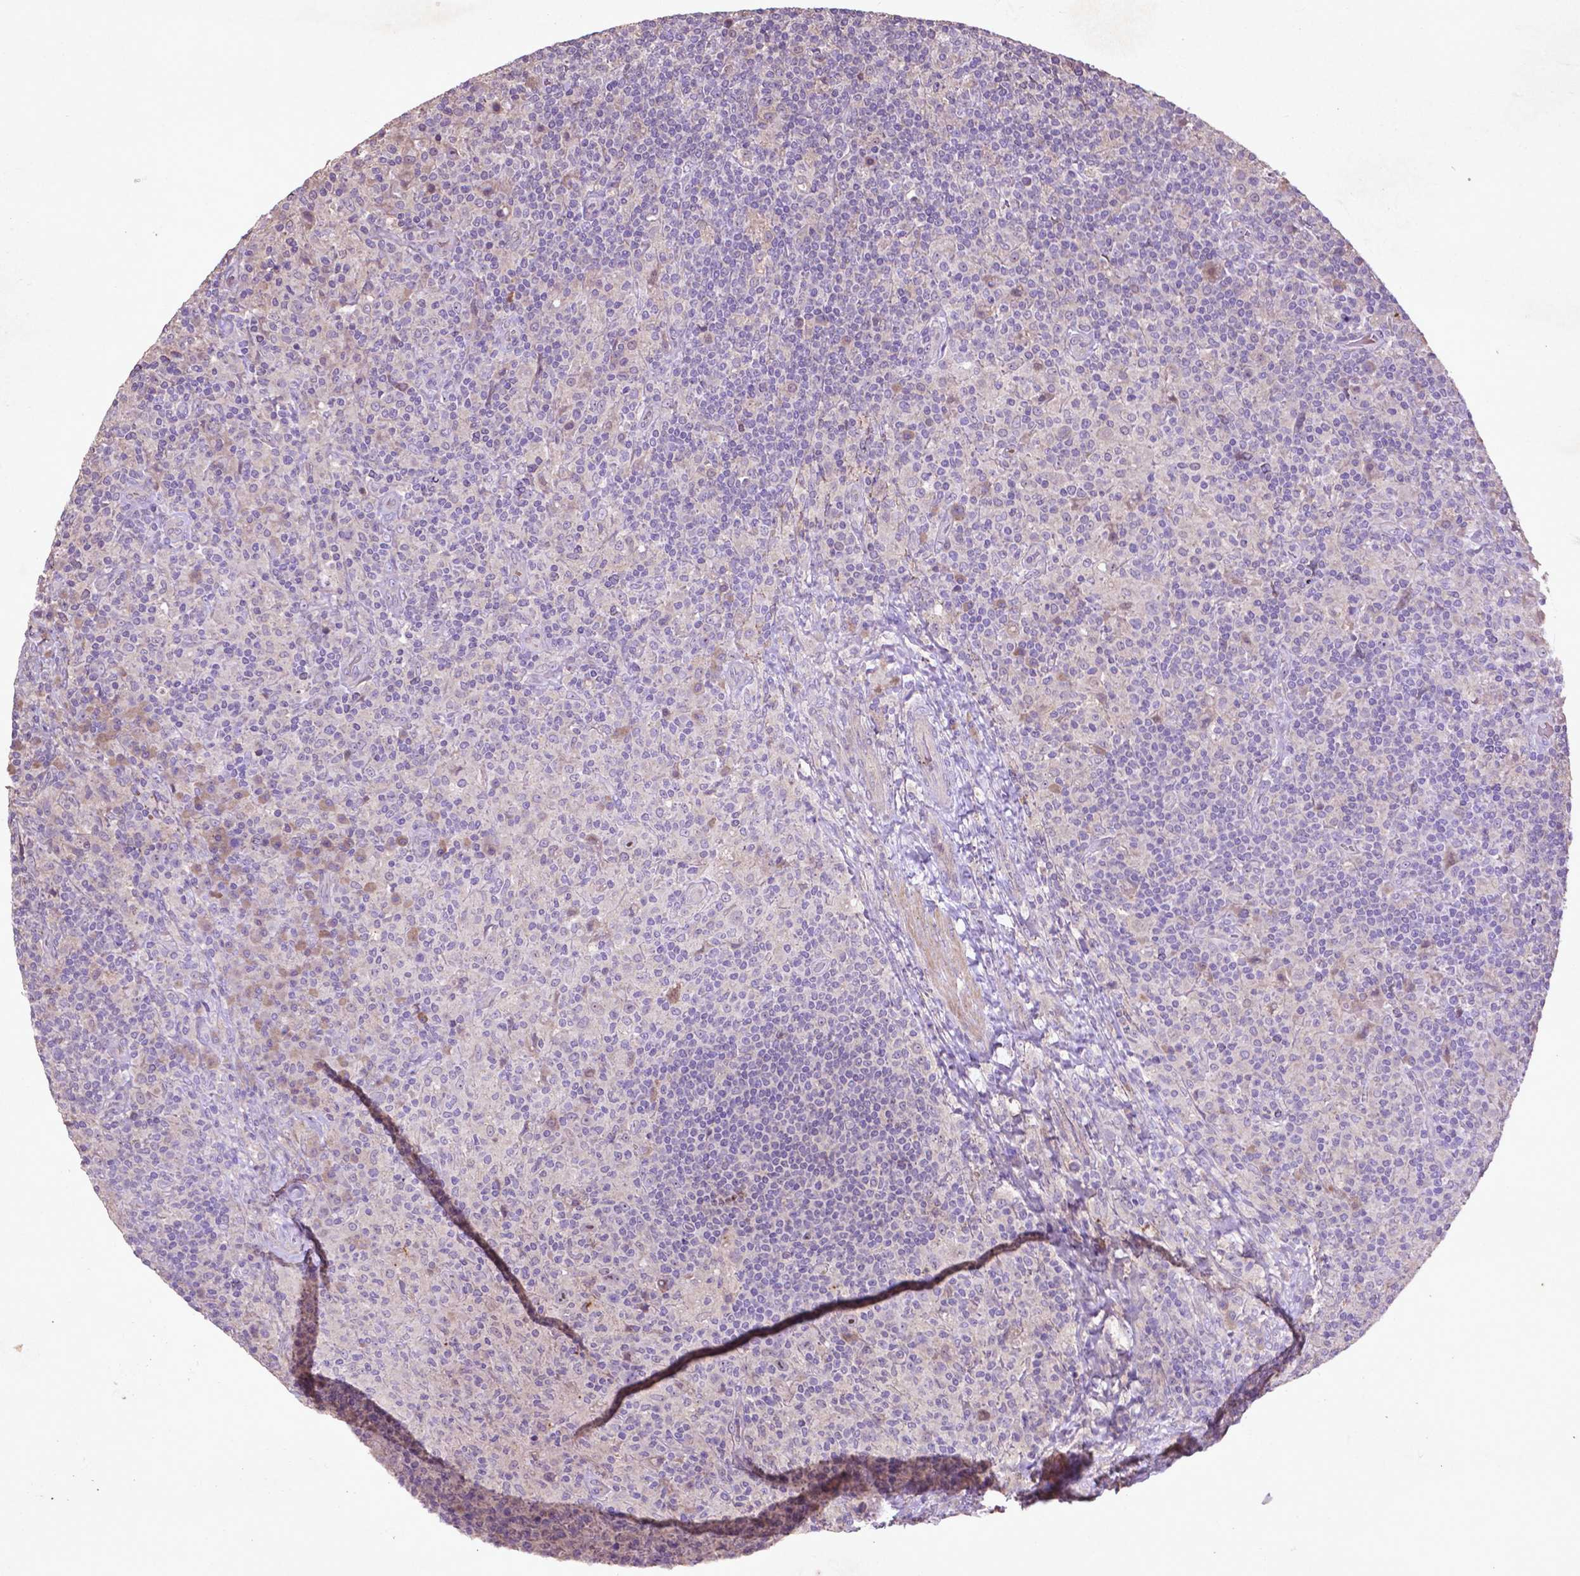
{"staining": {"intensity": "negative", "quantity": "none", "location": "none"}, "tissue": "lymphoma", "cell_type": "Tumor cells", "image_type": "cancer", "snomed": [{"axis": "morphology", "description": "Hodgkin's disease, NOS"}, {"axis": "topography", "description": "Lymph node"}], "caption": "Immunohistochemistry image of neoplastic tissue: Hodgkin's disease stained with DAB shows no significant protein staining in tumor cells.", "gene": "COQ2", "patient": {"sex": "male", "age": 70}}